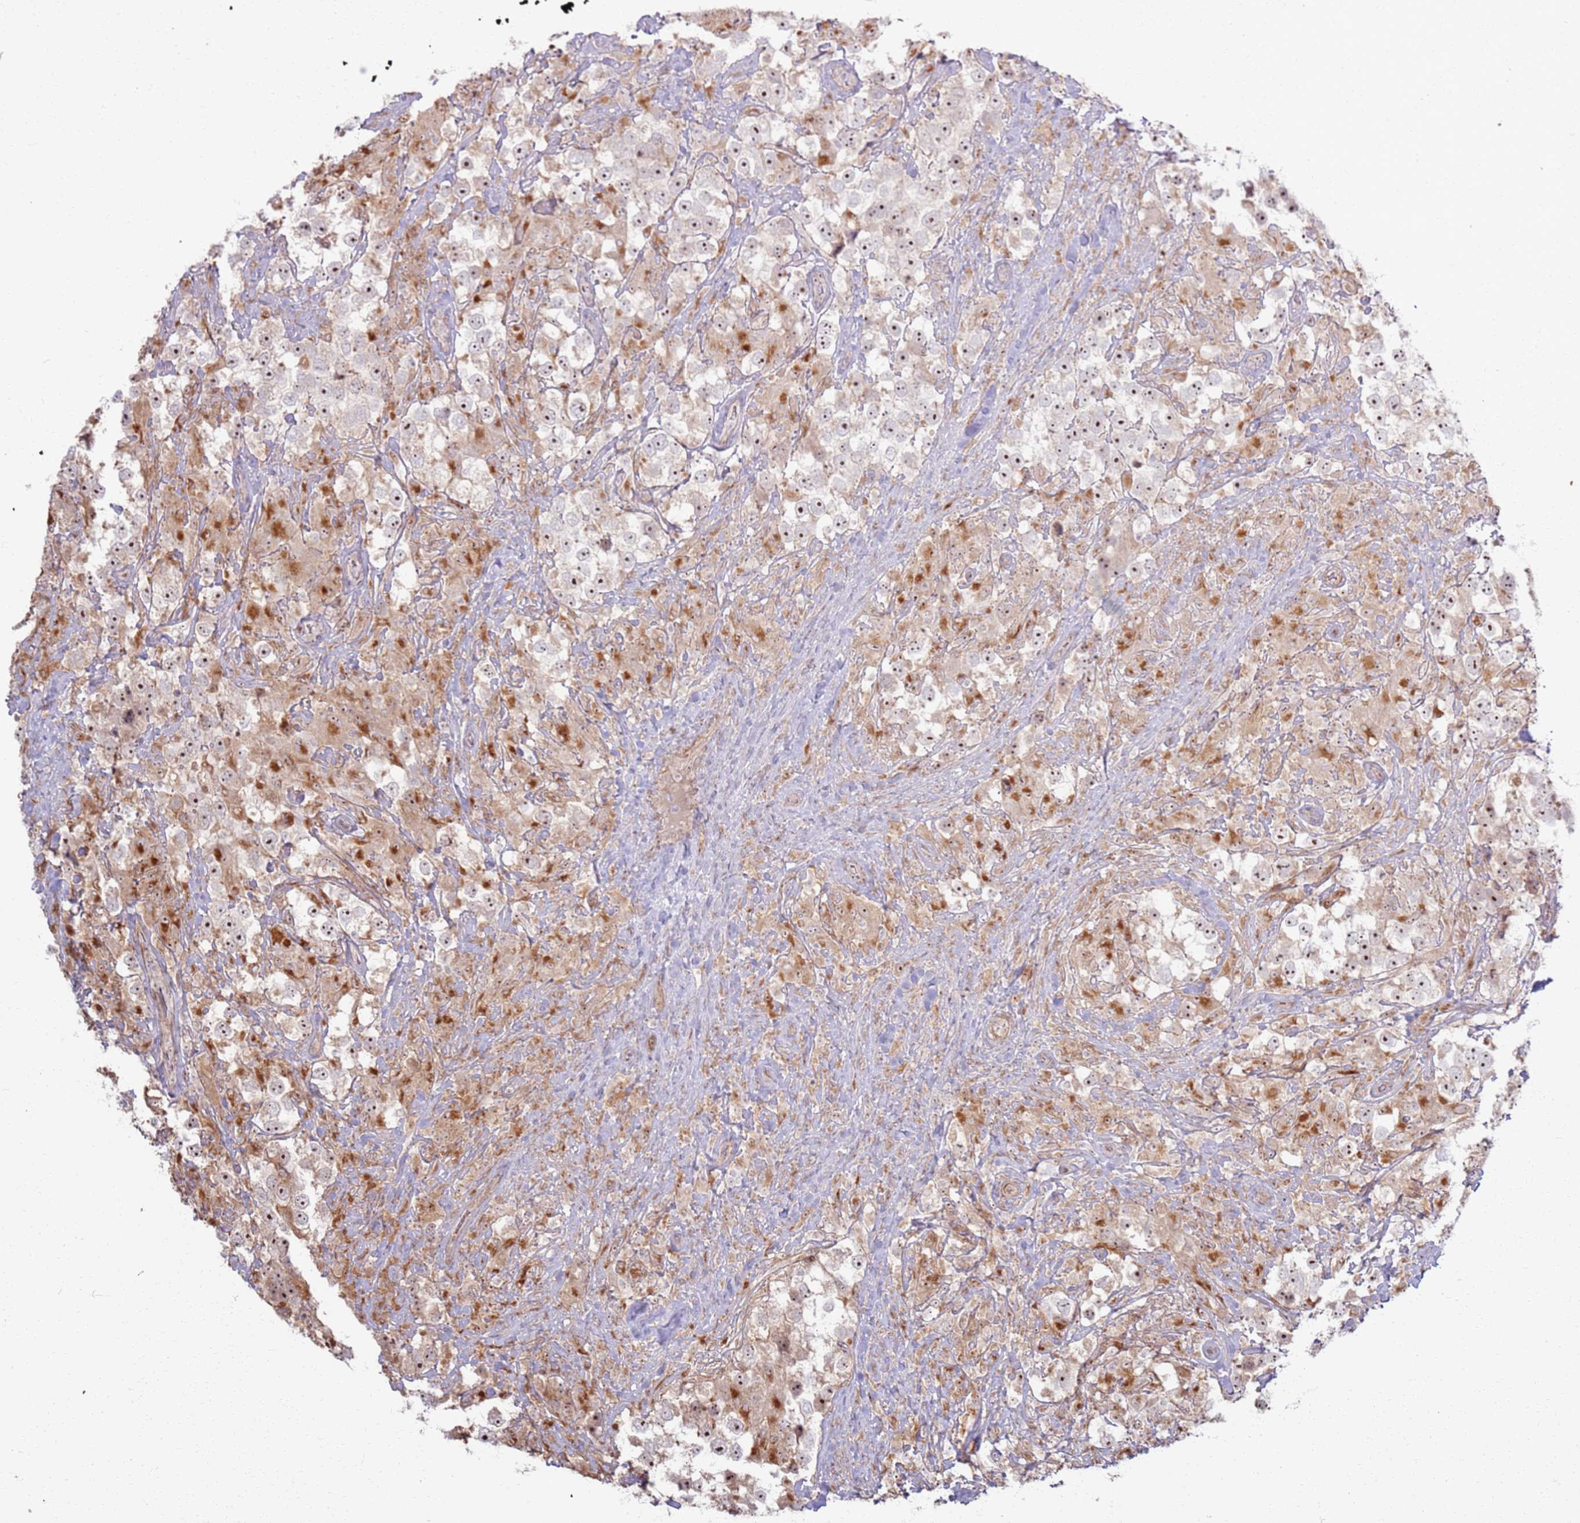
{"staining": {"intensity": "moderate", "quantity": ">75%", "location": "nuclear"}, "tissue": "testis cancer", "cell_type": "Tumor cells", "image_type": "cancer", "snomed": [{"axis": "morphology", "description": "Seminoma, NOS"}, {"axis": "topography", "description": "Testis"}], "caption": "Protein expression by IHC displays moderate nuclear expression in approximately >75% of tumor cells in testis seminoma. (DAB (3,3'-diaminobenzidine) IHC, brown staining for protein, blue staining for nuclei).", "gene": "CNPY1", "patient": {"sex": "male", "age": 46}}